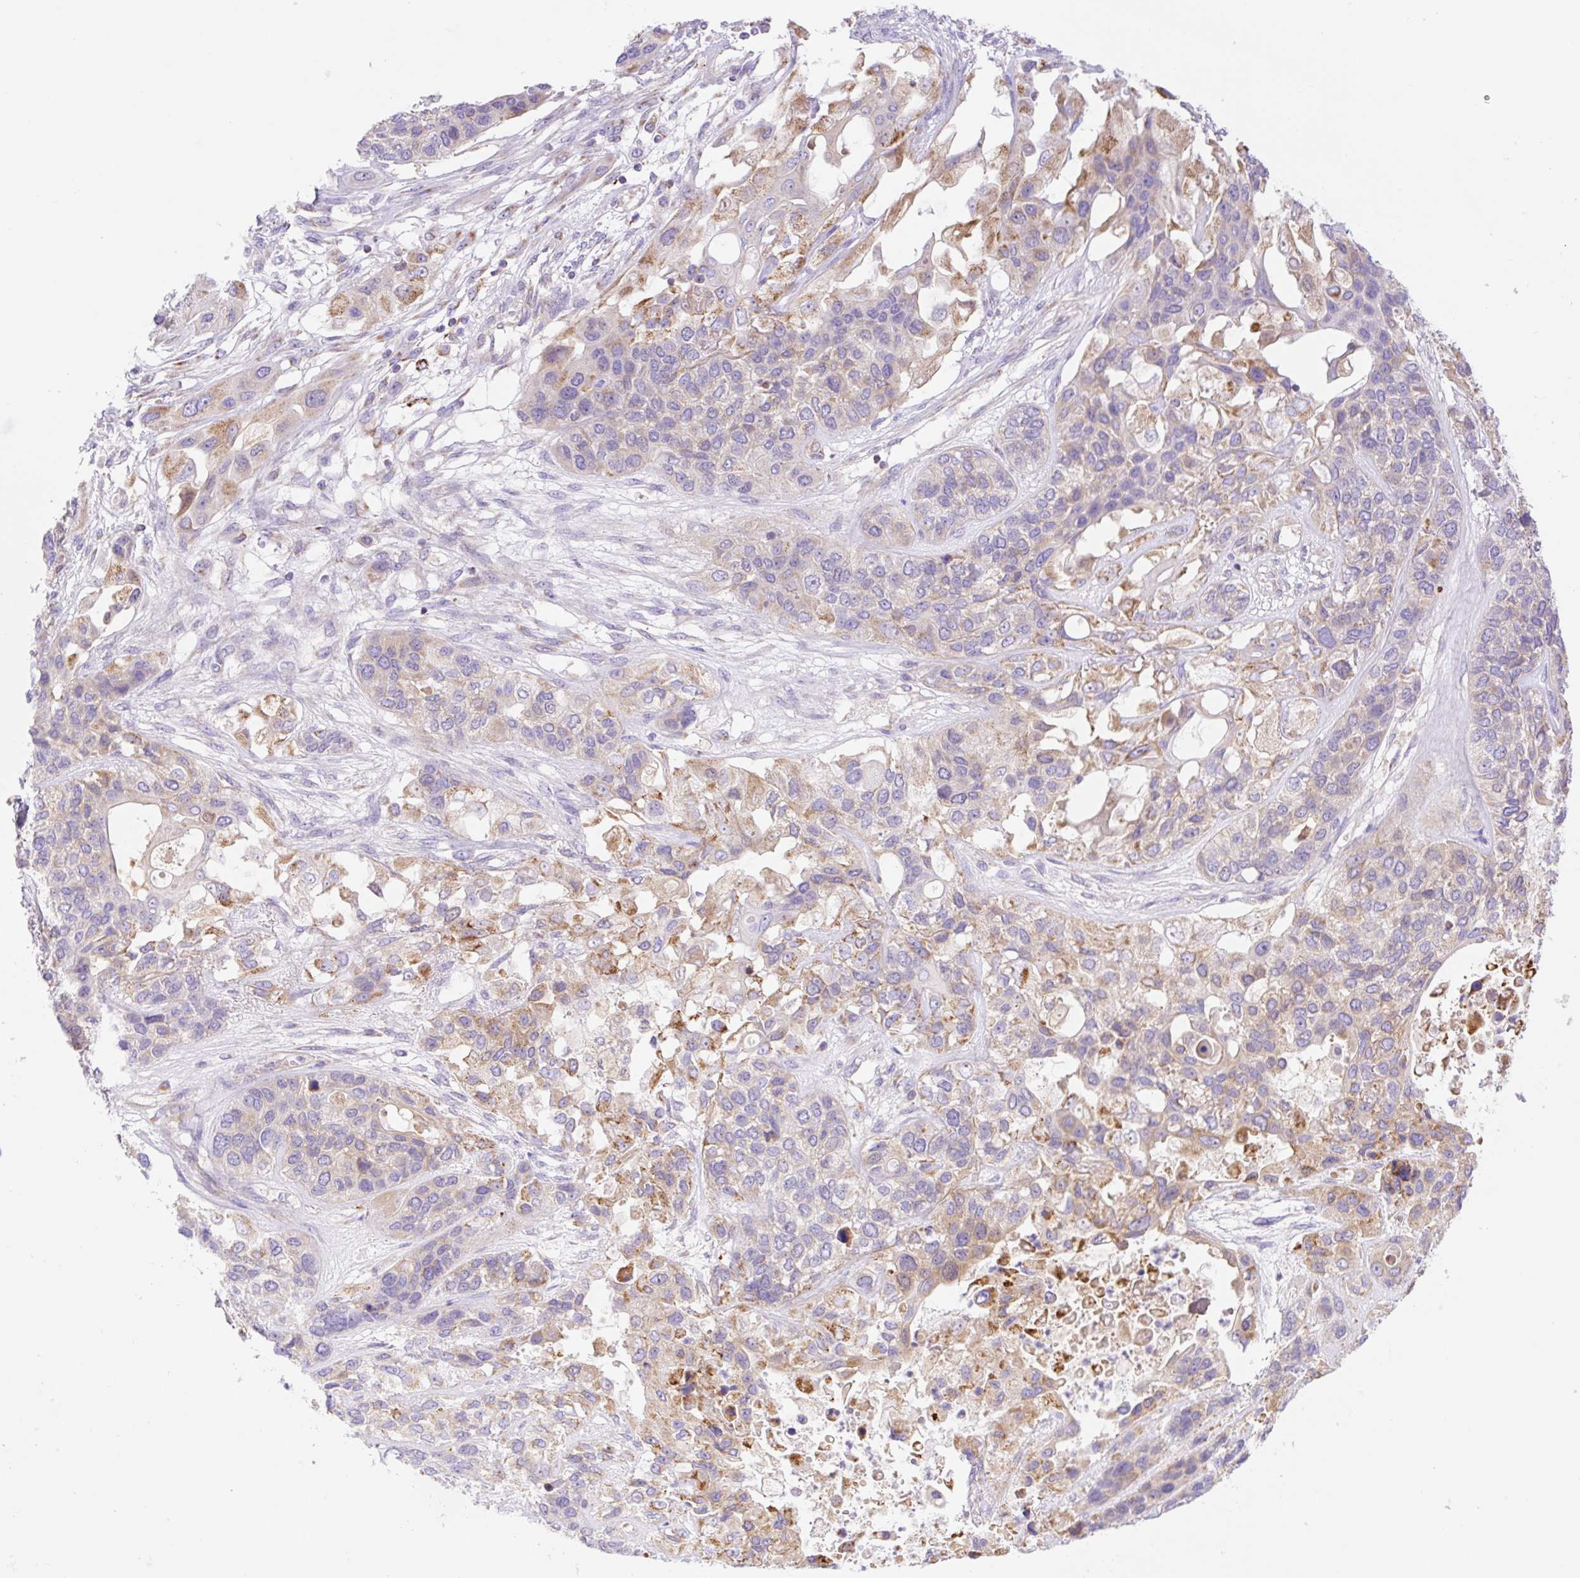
{"staining": {"intensity": "moderate", "quantity": "25%-75%", "location": "cytoplasmic/membranous"}, "tissue": "lung cancer", "cell_type": "Tumor cells", "image_type": "cancer", "snomed": [{"axis": "morphology", "description": "Squamous cell carcinoma, NOS"}, {"axis": "topography", "description": "Lung"}], "caption": "Protein expression analysis of lung cancer demonstrates moderate cytoplasmic/membranous expression in approximately 25%-75% of tumor cells.", "gene": "ETNK2", "patient": {"sex": "female", "age": 70}}